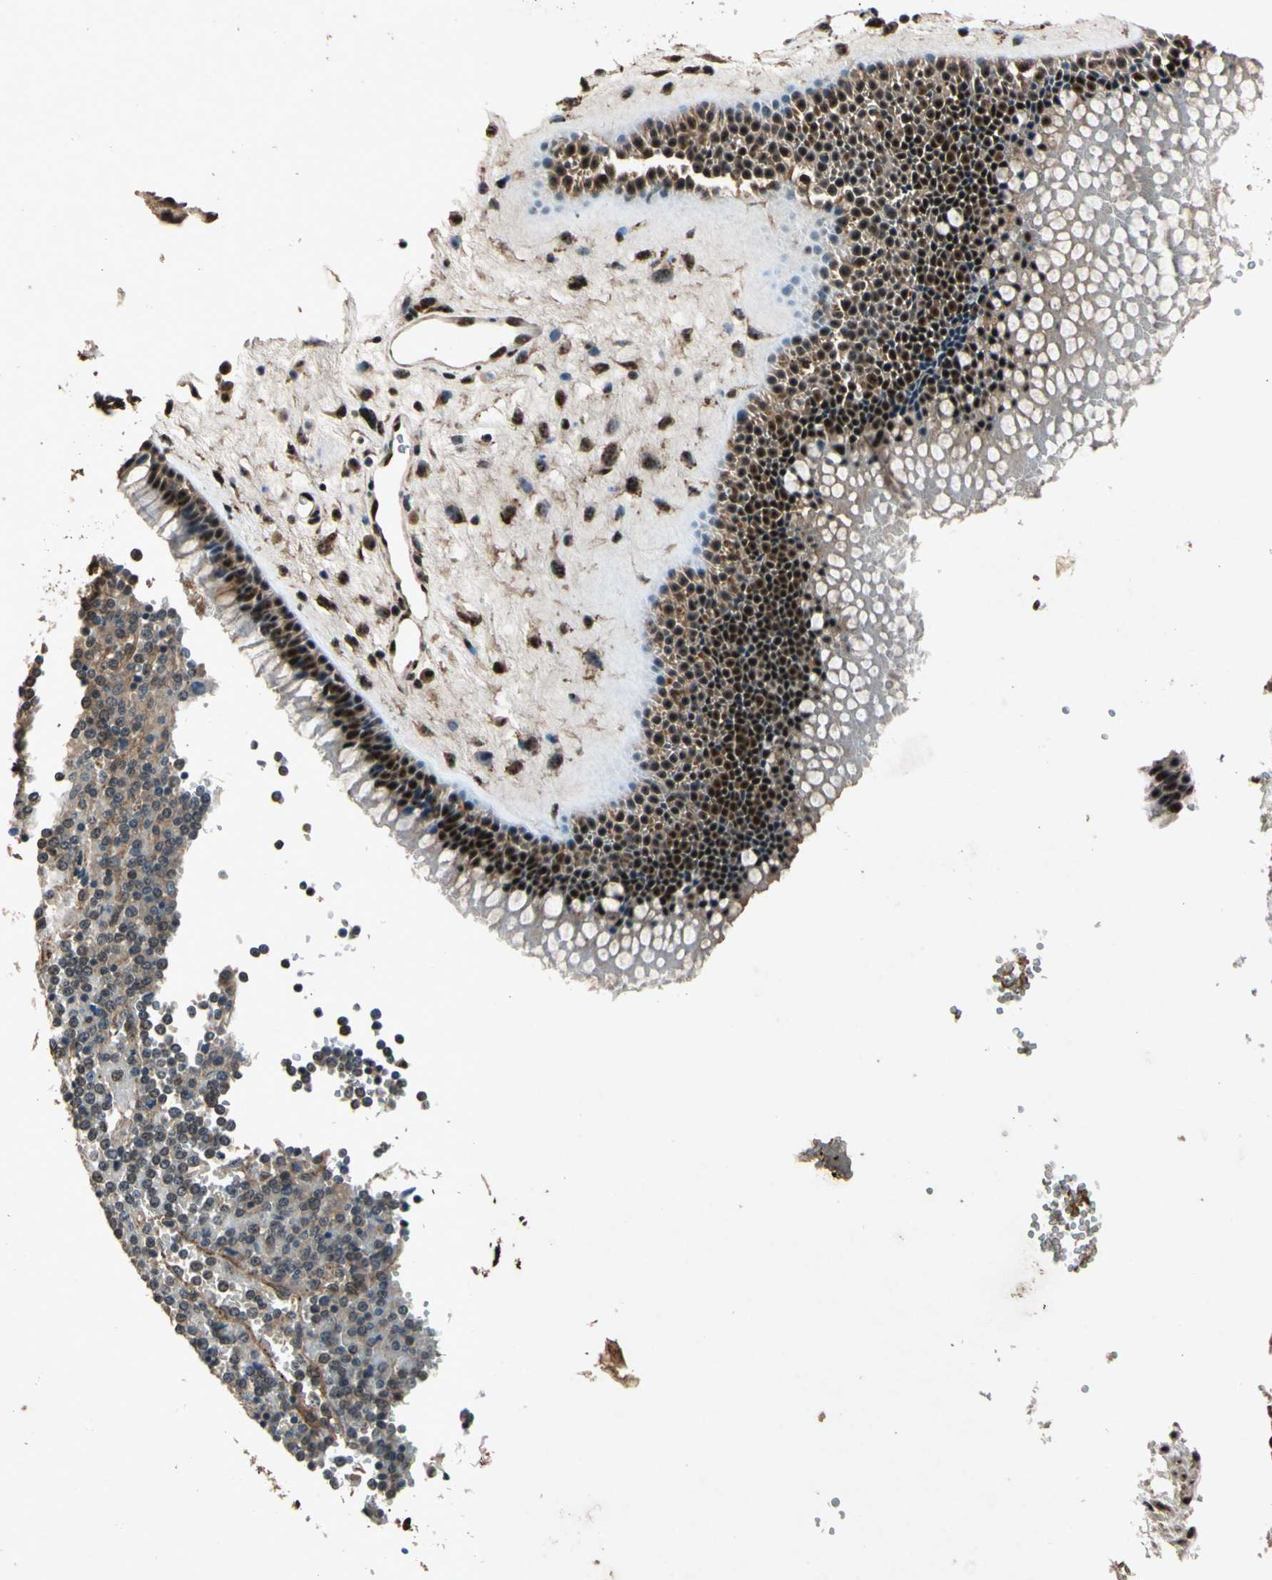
{"staining": {"intensity": "strong", "quantity": ">75%", "location": "cytoplasmic/membranous,nuclear"}, "tissue": "nasopharynx", "cell_type": "Respiratory epithelial cells", "image_type": "normal", "snomed": [{"axis": "morphology", "description": "Normal tissue, NOS"}, {"axis": "morphology", "description": "Inflammation, NOS"}, {"axis": "topography", "description": "Nasopharynx"}], "caption": "This image exhibits immunohistochemistry (IHC) staining of benign human nasopharynx, with high strong cytoplasmic/membranous,nuclear staining in approximately >75% of respiratory epithelial cells.", "gene": "PML", "patient": {"sex": "male", "age": 48}}